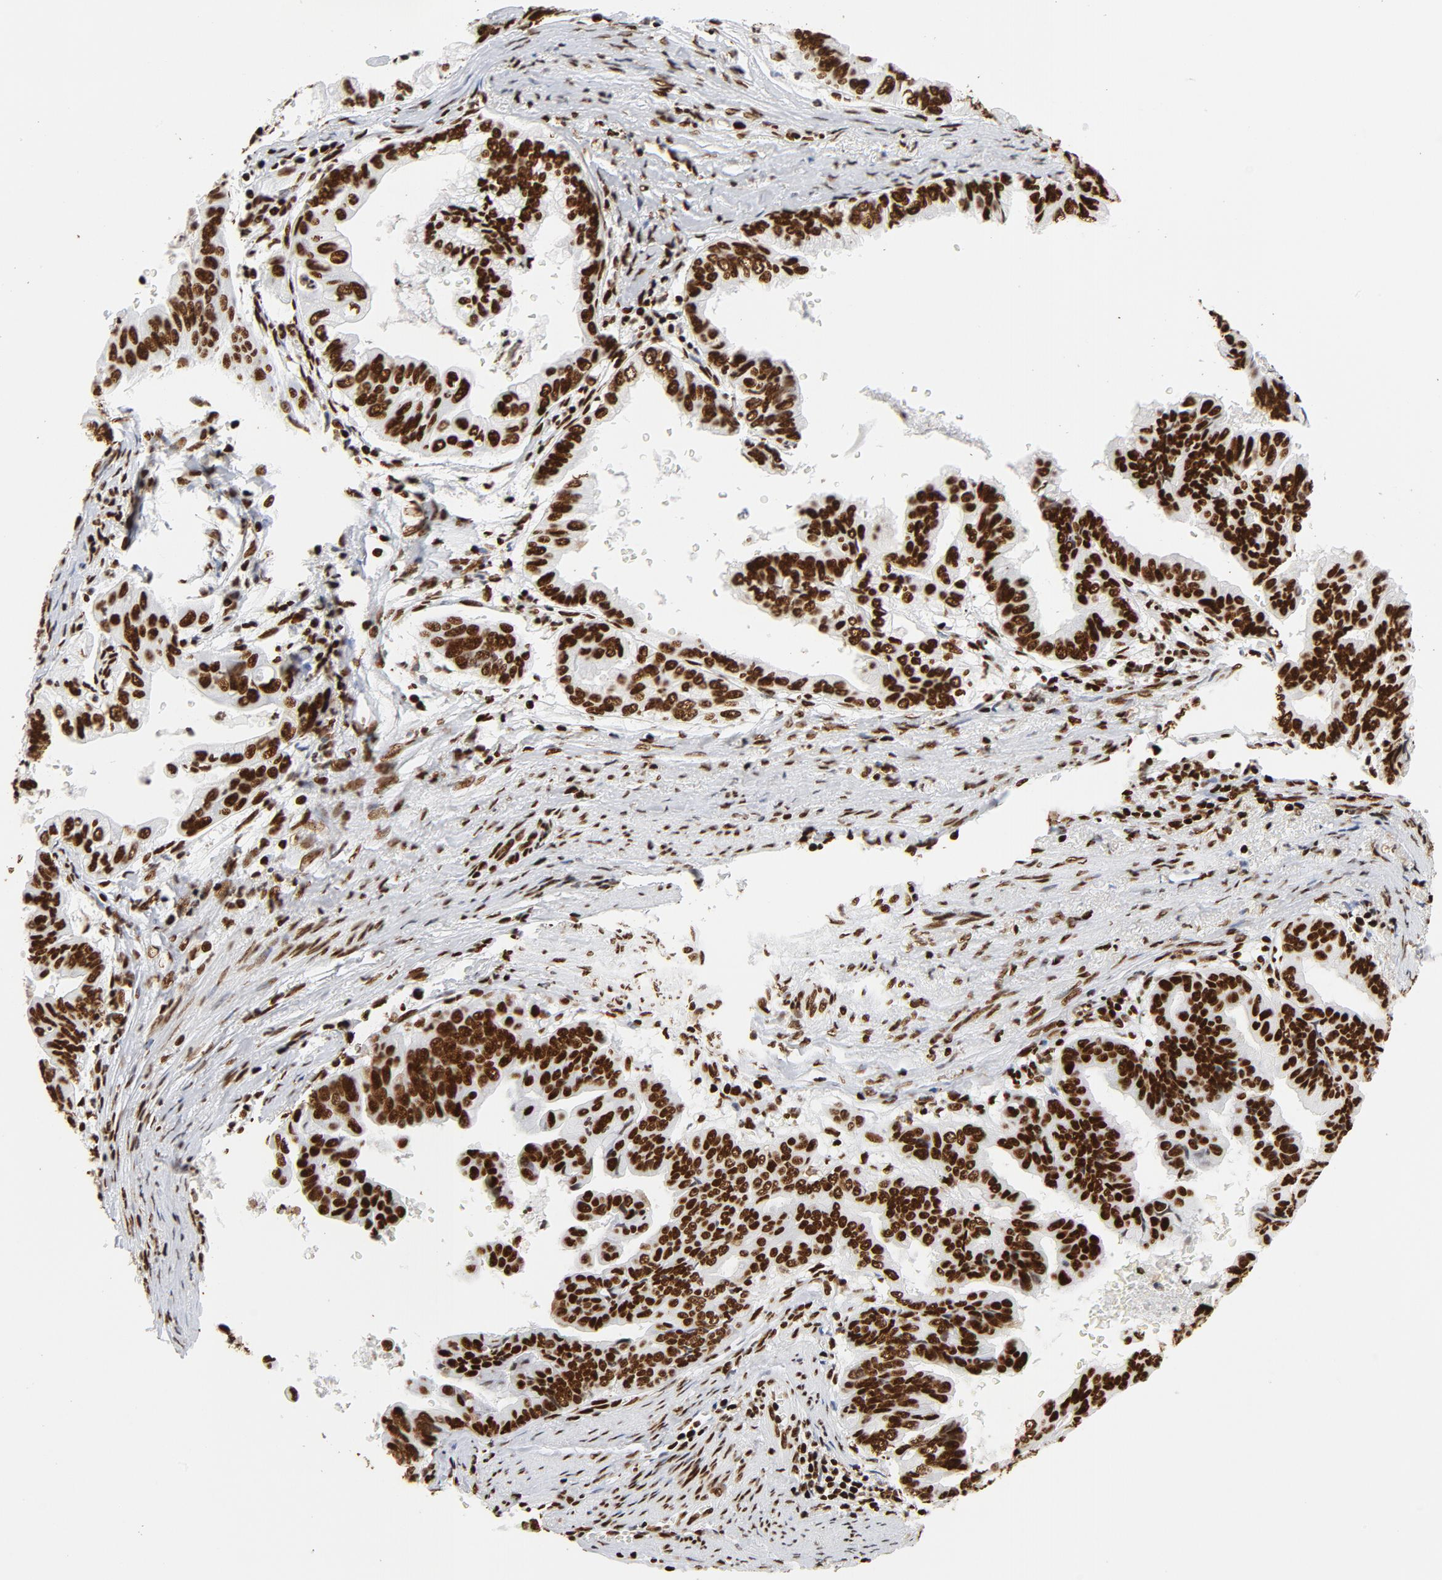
{"staining": {"intensity": "strong", "quantity": ">75%", "location": "nuclear"}, "tissue": "stomach cancer", "cell_type": "Tumor cells", "image_type": "cancer", "snomed": [{"axis": "morphology", "description": "Adenocarcinoma, NOS"}, {"axis": "topography", "description": "Stomach, upper"}], "caption": "This image reveals IHC staining of stomach cancer, with high strong nuclear positivity in about >75% of tumor cells.", "gene": "XRCC6", "patient": {"sex": "male", "age": 80}}